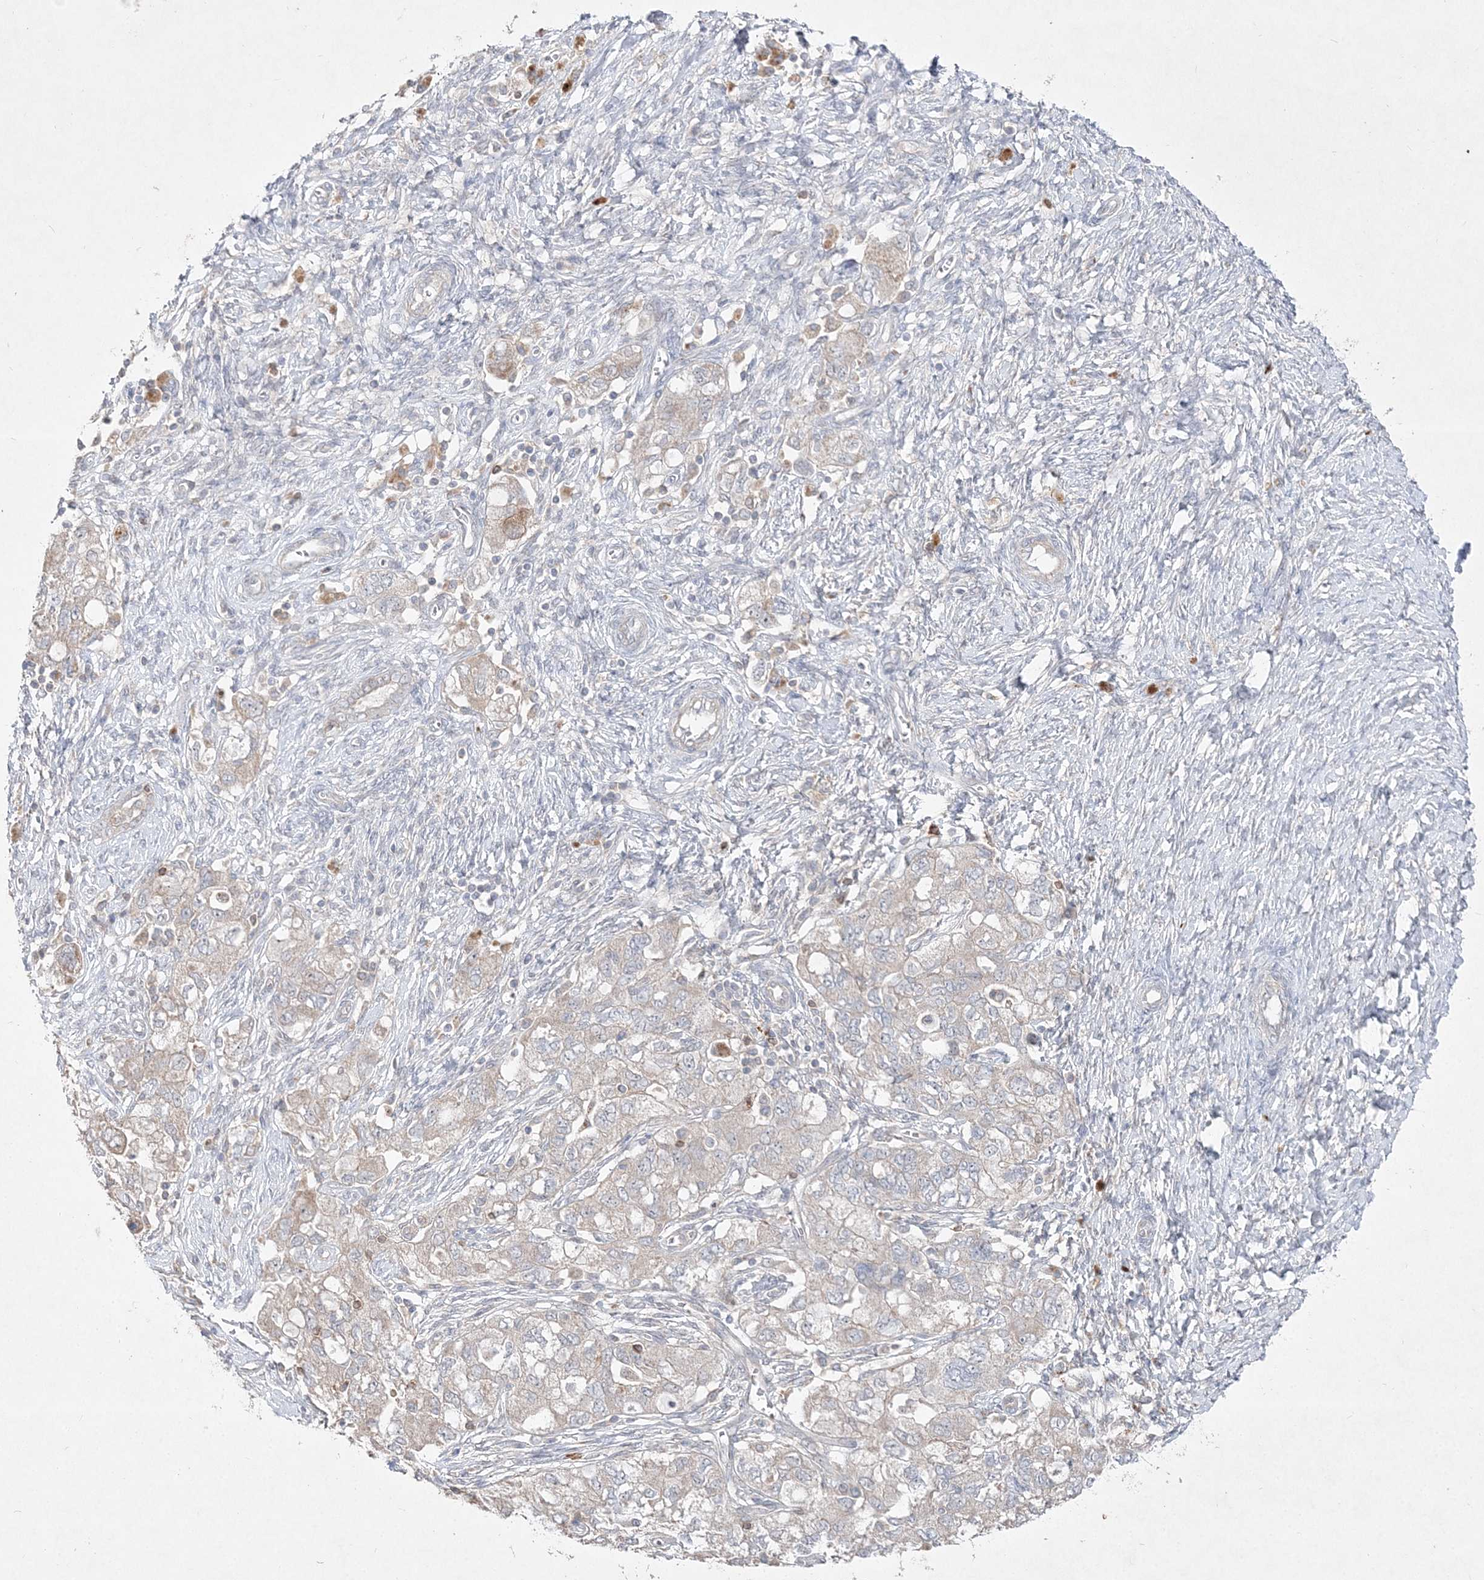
{"staining": {"intensity": "negative", "quantity": "none", "location": "none"}, "tissue": "ovarian cancer", "cell_type": "Tumor cells", "image_type": "cancer", "snomed": [{"axis": "morphology", "description": "Carcinoma, NOS"}, {"axis": "morphology", "description": "Cystadenocarcinoma, serous, NOS"}, {"axis": "topography", "description": "Ovary"}], "caption": "This is a histopathology image of IHC staining of ovarian carcinoma, which shows no positivity in tumor cells.", "gene": "CLNK", "patient": {"sex": "female", "age": 69}}